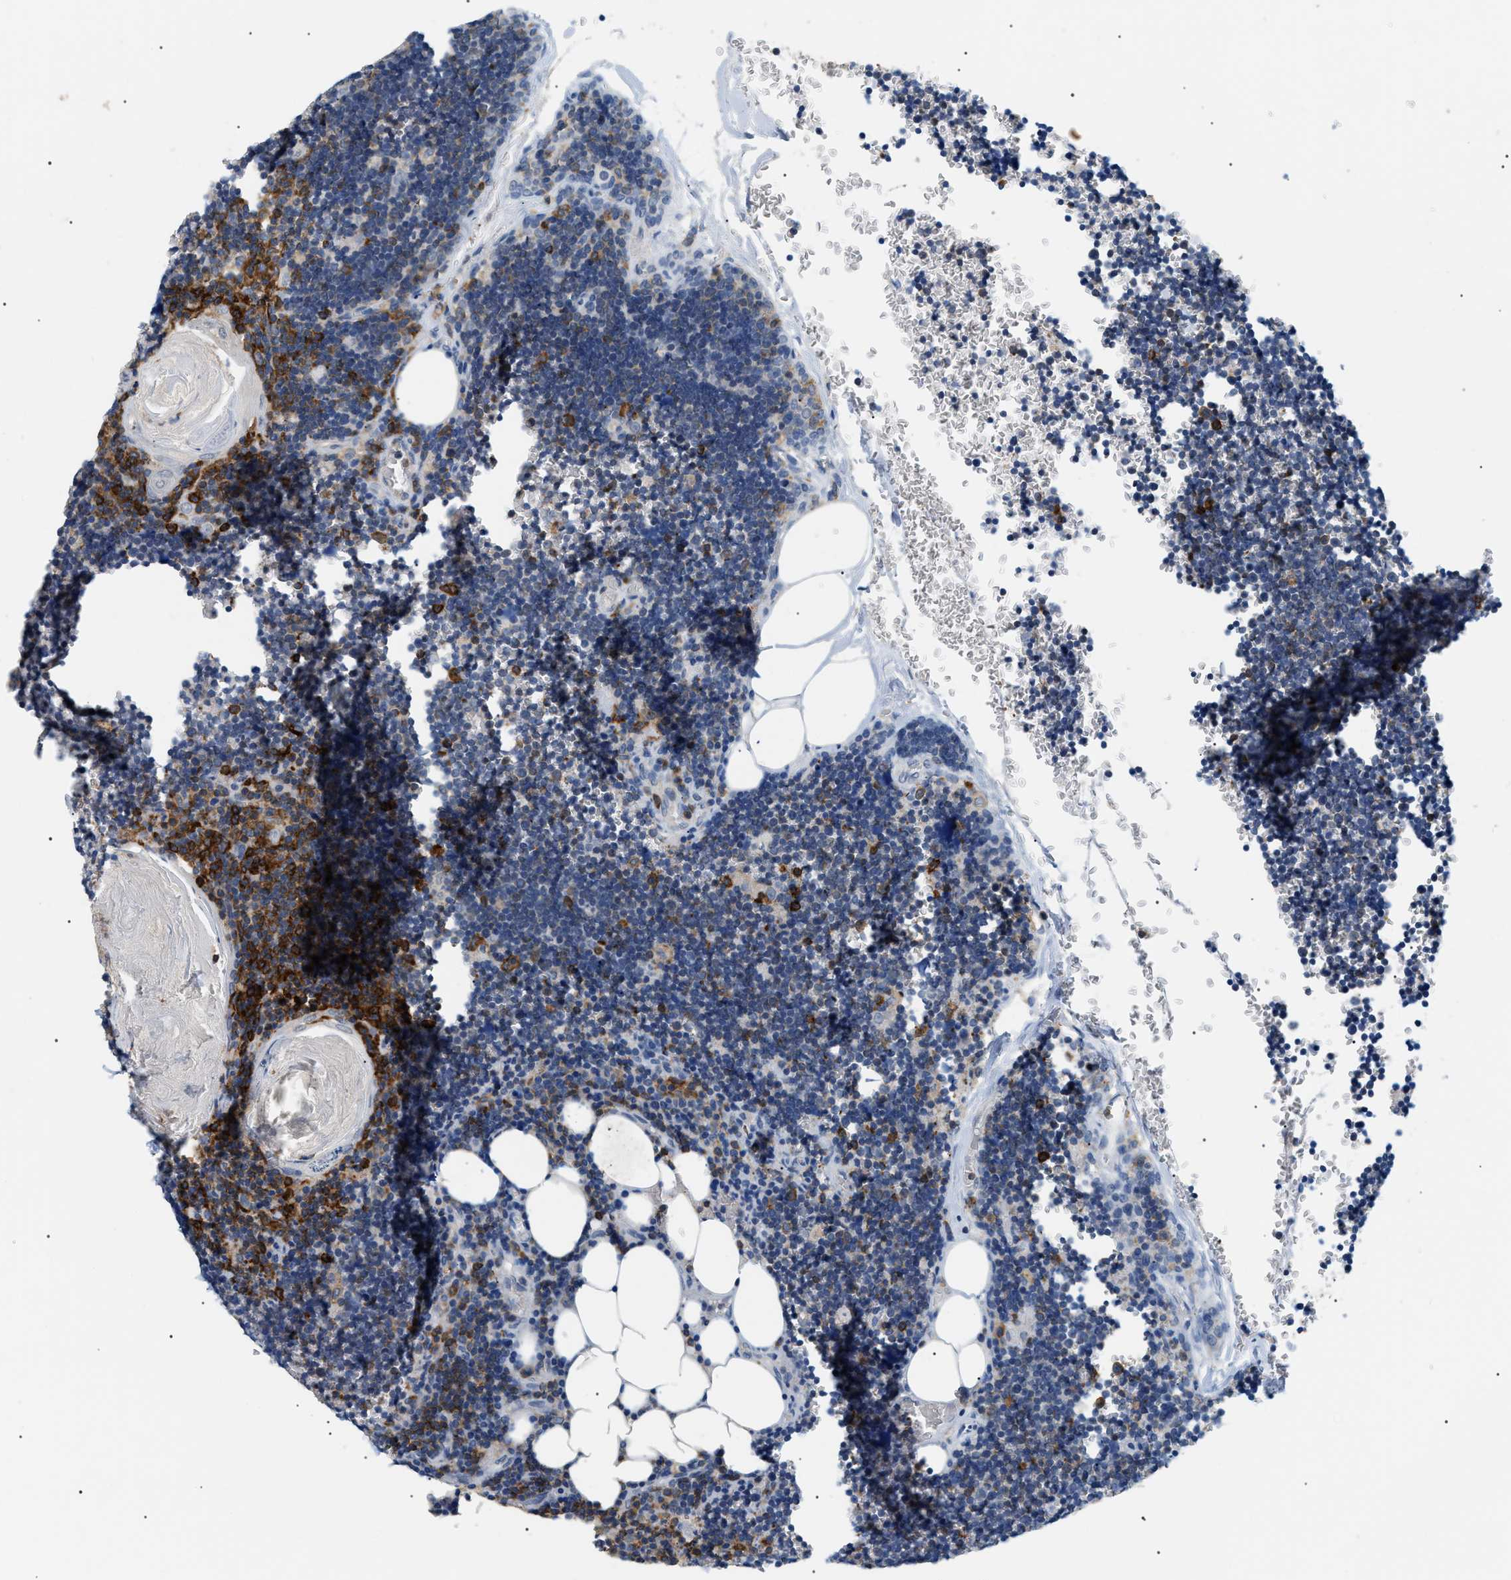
{"staining": {"intensity": "strong", "quantity": ">75%", "location": "cytoplasmic/membranous"}, "tissue": "lymph node", "cell_type": "Germinal center cells", "image_type": "normal", "snomed": [{"axis": "morphology", "description": "Normal tissue, NOS"}, {"axis": "topography", "description": "Lymph node"}], "caption": "Brown immunohistochemical staining in normal human lymph node exhibits strong cytoplasmic/membranous staining in approximately >75% of germinal center cells.", "gene": "INPP5D", "patient": {"sex": "male", "age": 33}}